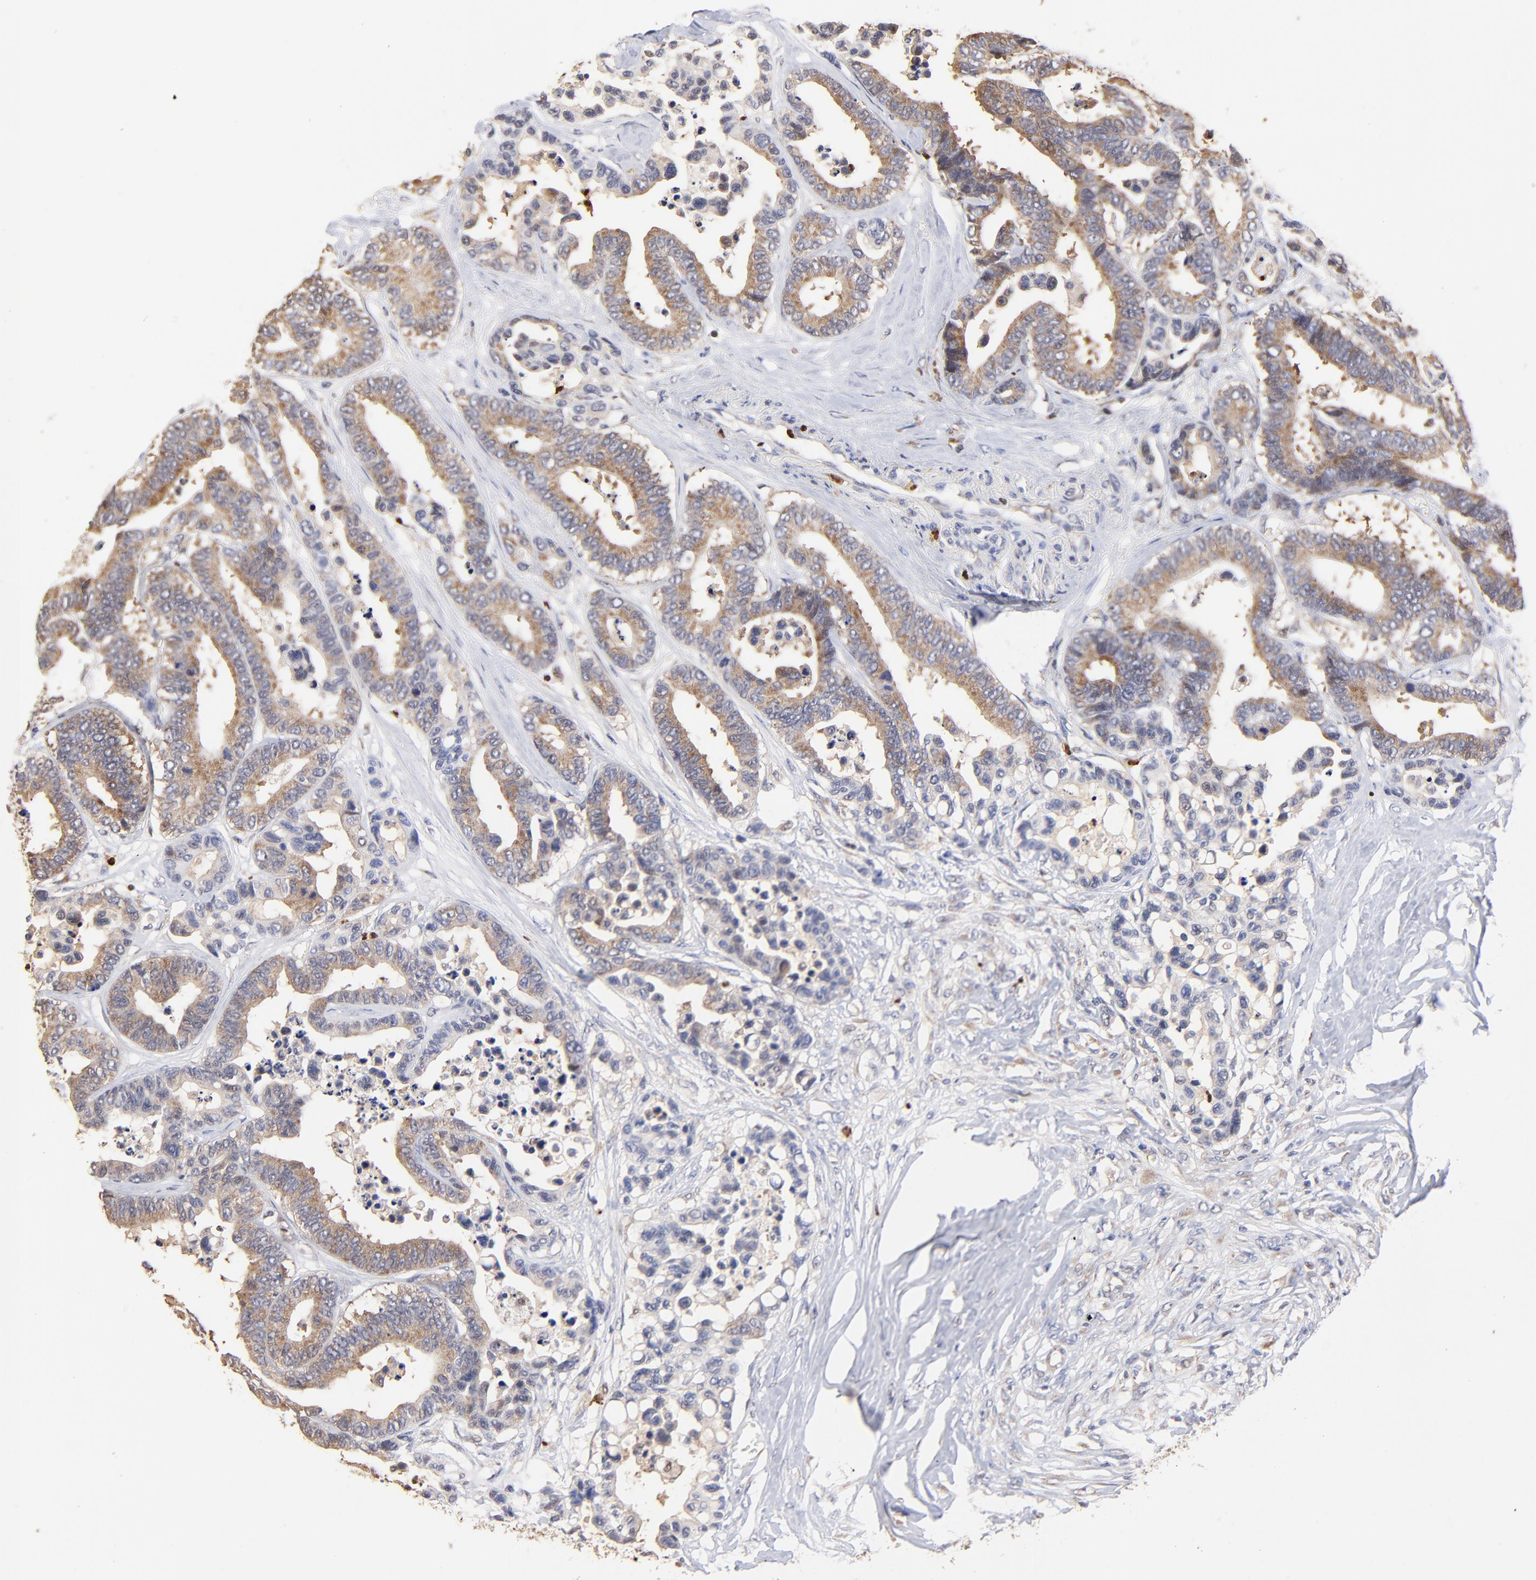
{"staining": {"intensity": "moderate", "quantity": "25%-75%", "location": "cytoplasmic/membranous"}, "tissue": "colorectal cancer", "cell_type": "Tumor cells", "image_type": "cancer", "snomed": [{"axis": "morphology", "description": "Adenocarcinoma, NOS"}, {"axis": "topography", "description": "Colon"}], "caption": "Adenocarcinoma (colorectal) tissue exhibits moderate cytoplasmic/membranous staining in approximately 25%-75% of tumor cells", "gene": "BBOF1", "patient": {"sex": "male", "age": 82}}